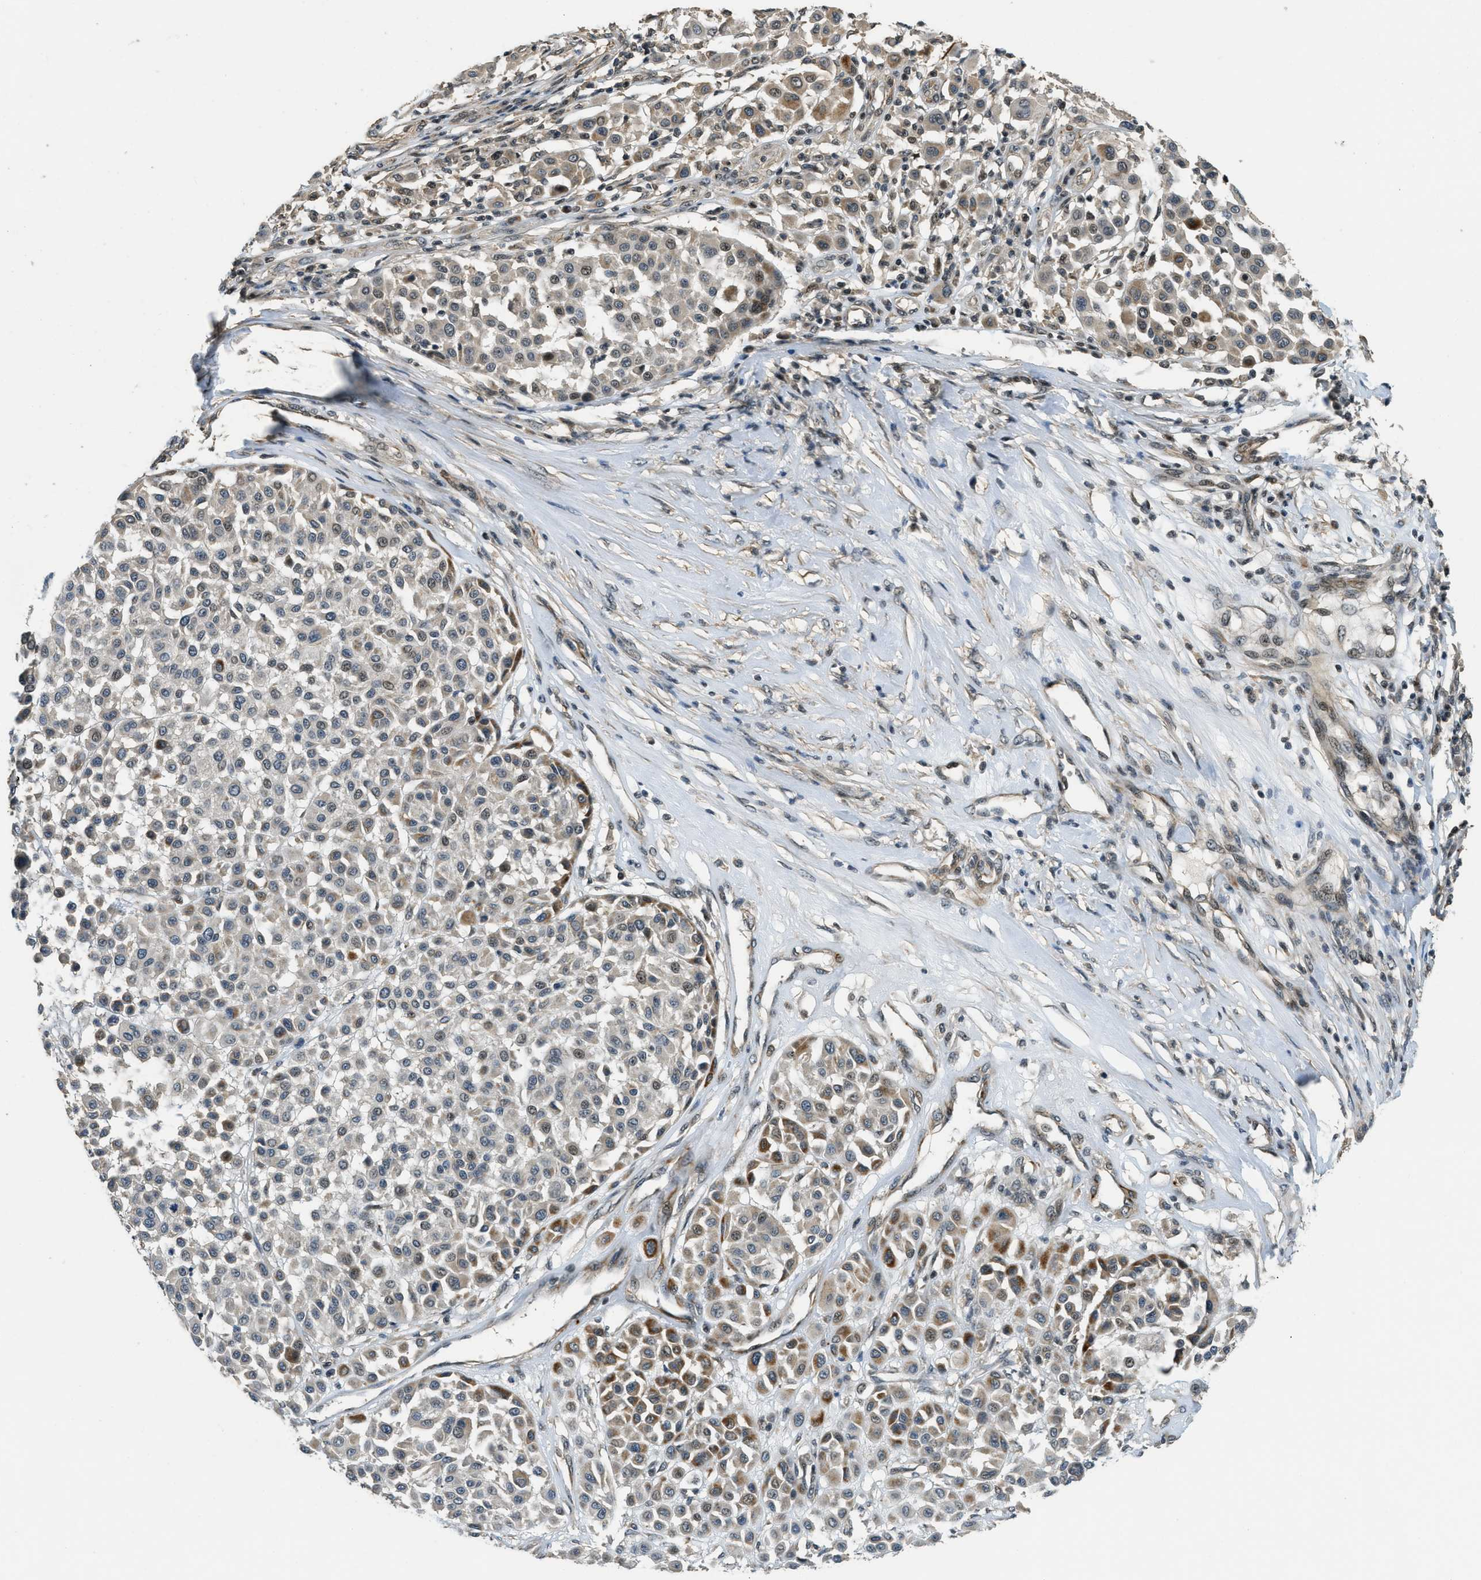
{"staining": {"intensity": "weak", "quantity": "25%-75%", "location": "cytoplasmic/membranous,nuclear"}, "tissue": "melanoma", "cell_type": "Tumor cells", "image_type": "cancer", "snomed": [{"axis": "morphology", "description": "Malignant melanoma, Metastatic site"}, {"axis": "topography", "description": "Soft tissue"}], "caption": "This is an image of IHC staining of malignant melanoma (metastatic site), which shows weak positivity in the cytoplasmic/membranous and nuclear of tumor cells.", "gene": "MED21", "patient": {"sex": "male", "age": 41}}